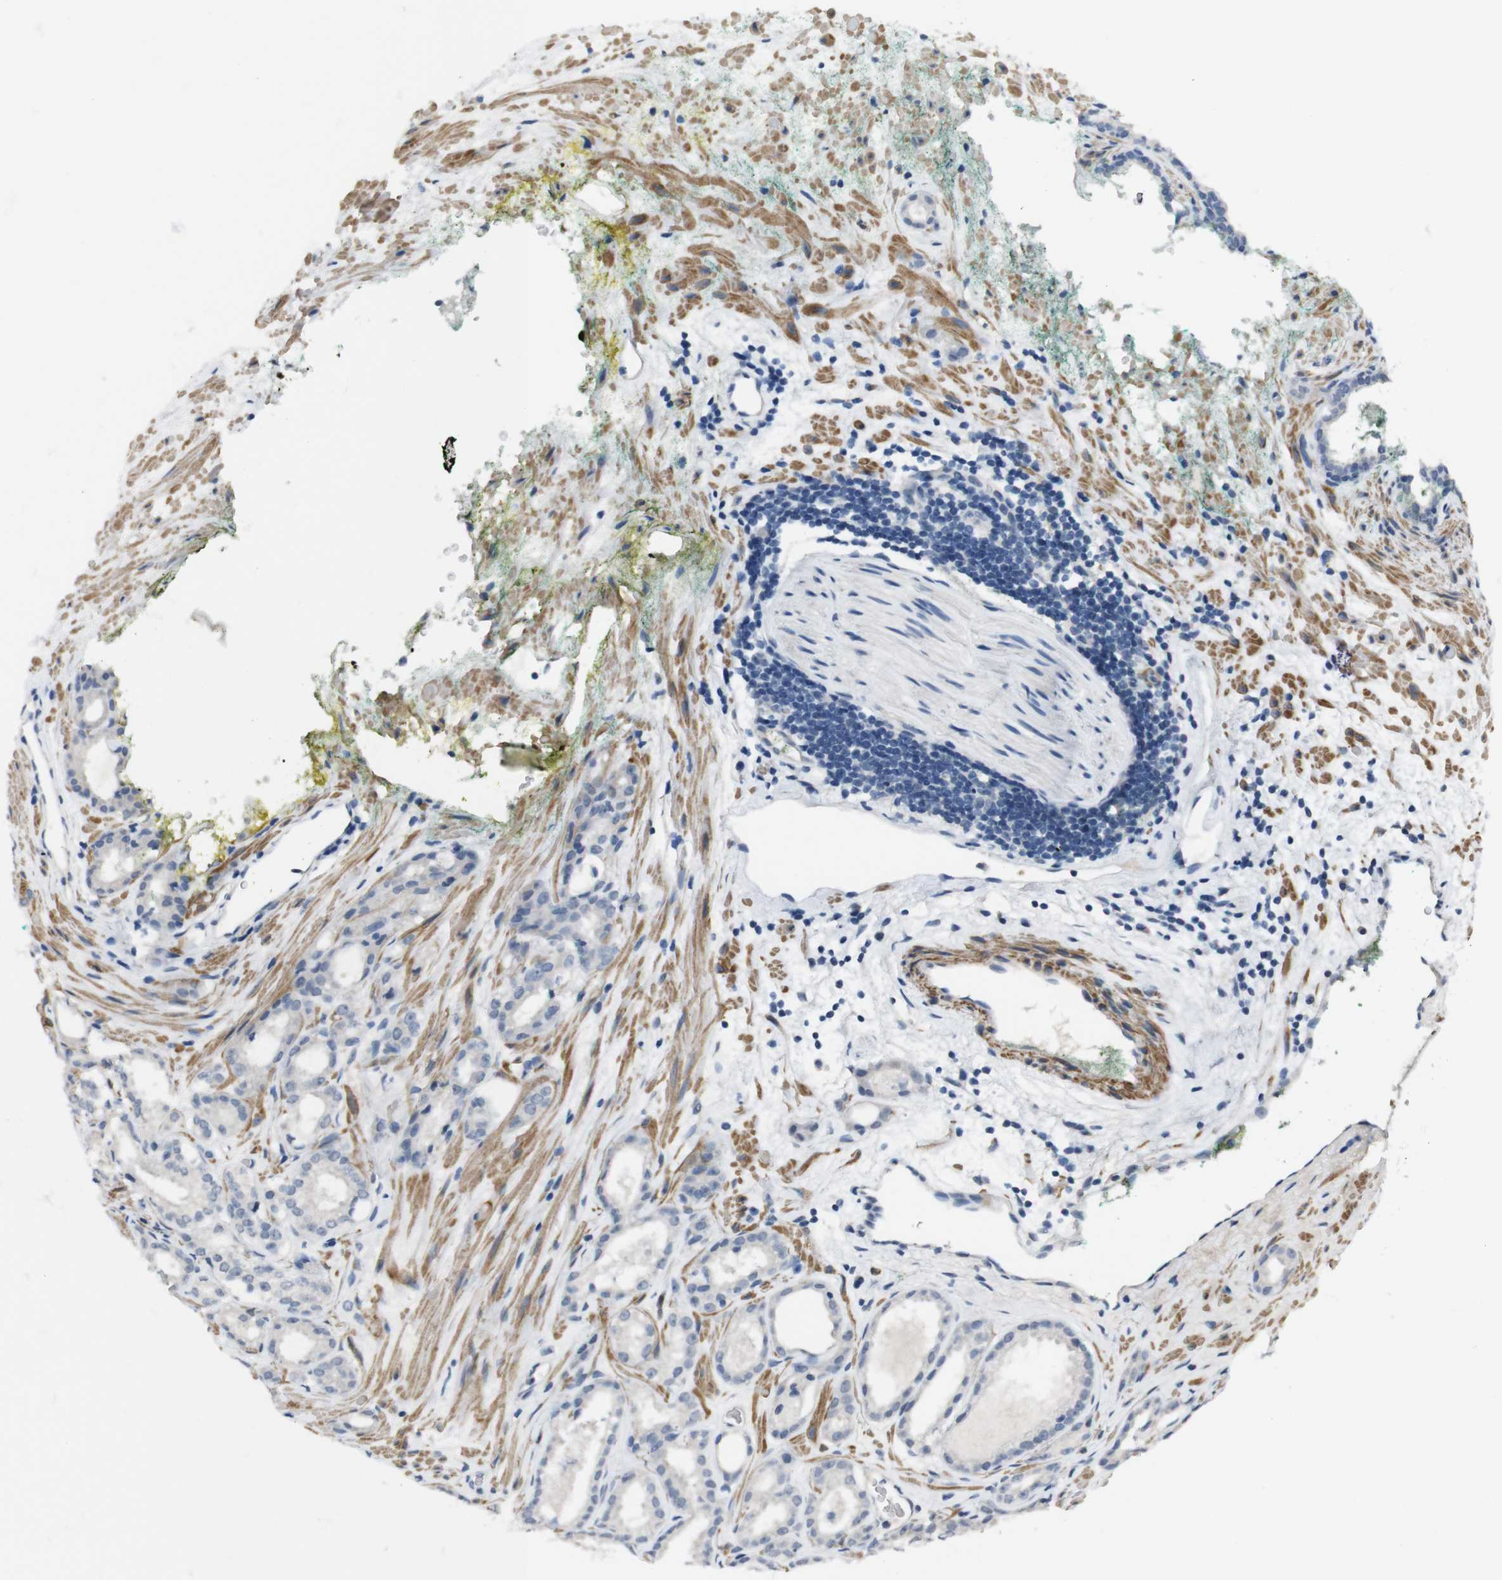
{"staining": {"intensity": "negative", "quantity": "none", "location": "none"}, "tissue": "prostate cancer", "cell_type": "Tumor cells", "image_type": "cancer", "snomed": [{"axis": "morphology", "description": "Adenocarcinoma, Low grade"}, {"axis": "topography", "description": "Prostate"}], "caption": "DAB immunohistochemical staining of low-grade adenocarcinoma (prostate) displays no significant positivity in tumor cells. (Stains: DAB immunohistochemistry (IHC) with hematoxylin counter stain, Microscopy: brightfield microscopy at high magnification).", "gene": "HRH2", "patient": {"sex": "male", "age": 57}}